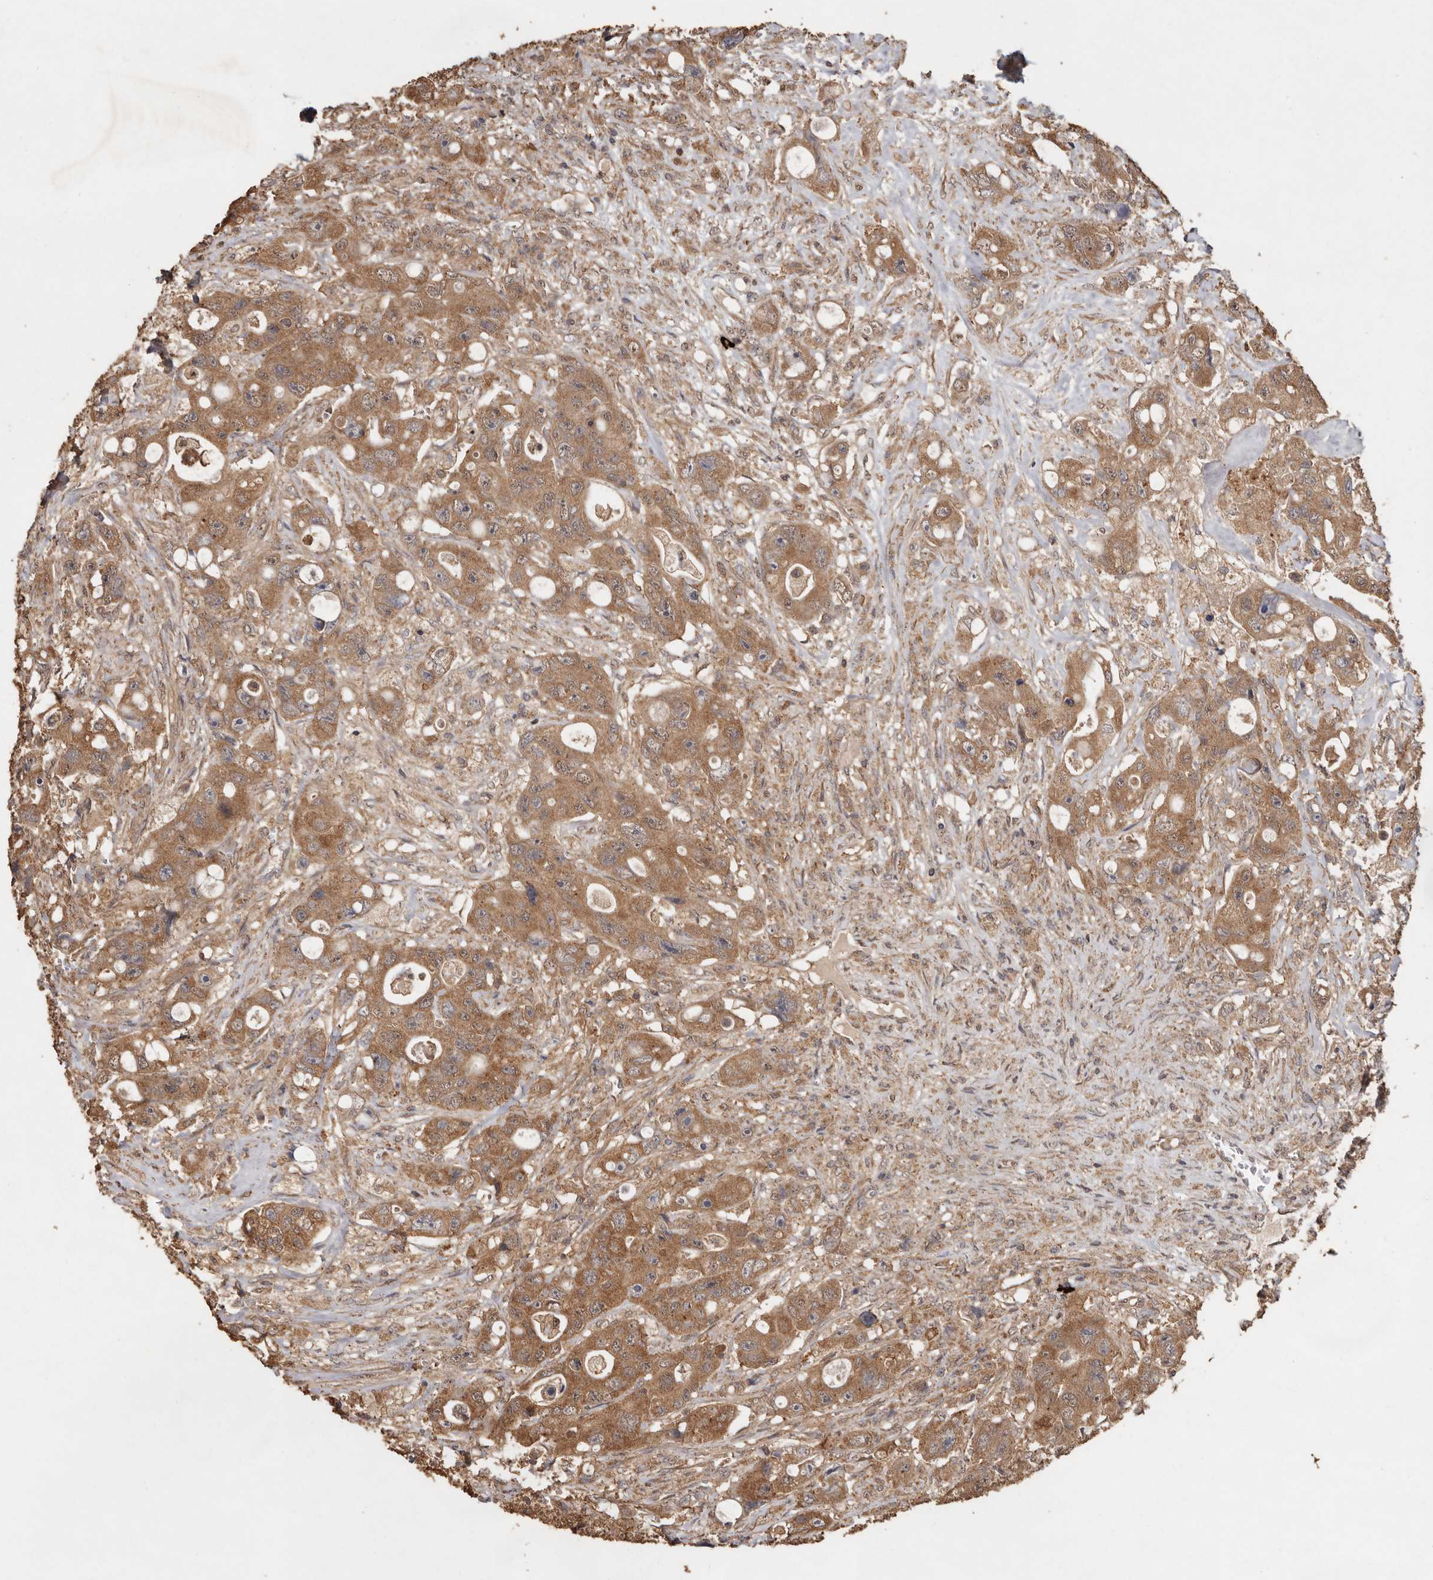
{"staining": {"intensity": "moderate", "quantity": ">75%", "location": "cytoplasmic/membranous"}, "tissue": "colorectal cancer", "cell_type": "Tumor cells", "image_type": "cancer", "snomed": [{"axis": "morphology", "description": "Adenocarcinoma, NOS"}, {"axis": "topography", "description": "Colon"}], "caption": "DAB immunohistochemical staining of colorectal adenocarcinoma displays moderate cytoplasmic/membranous protein expression in approximately >75% of tumor cells. (DAB (3,3'-diaminobenzidine) IHC with brightfield microscopy, high magnification).", "gene": "RWDD1", "patient": {"sex": "female", "age": 46}}